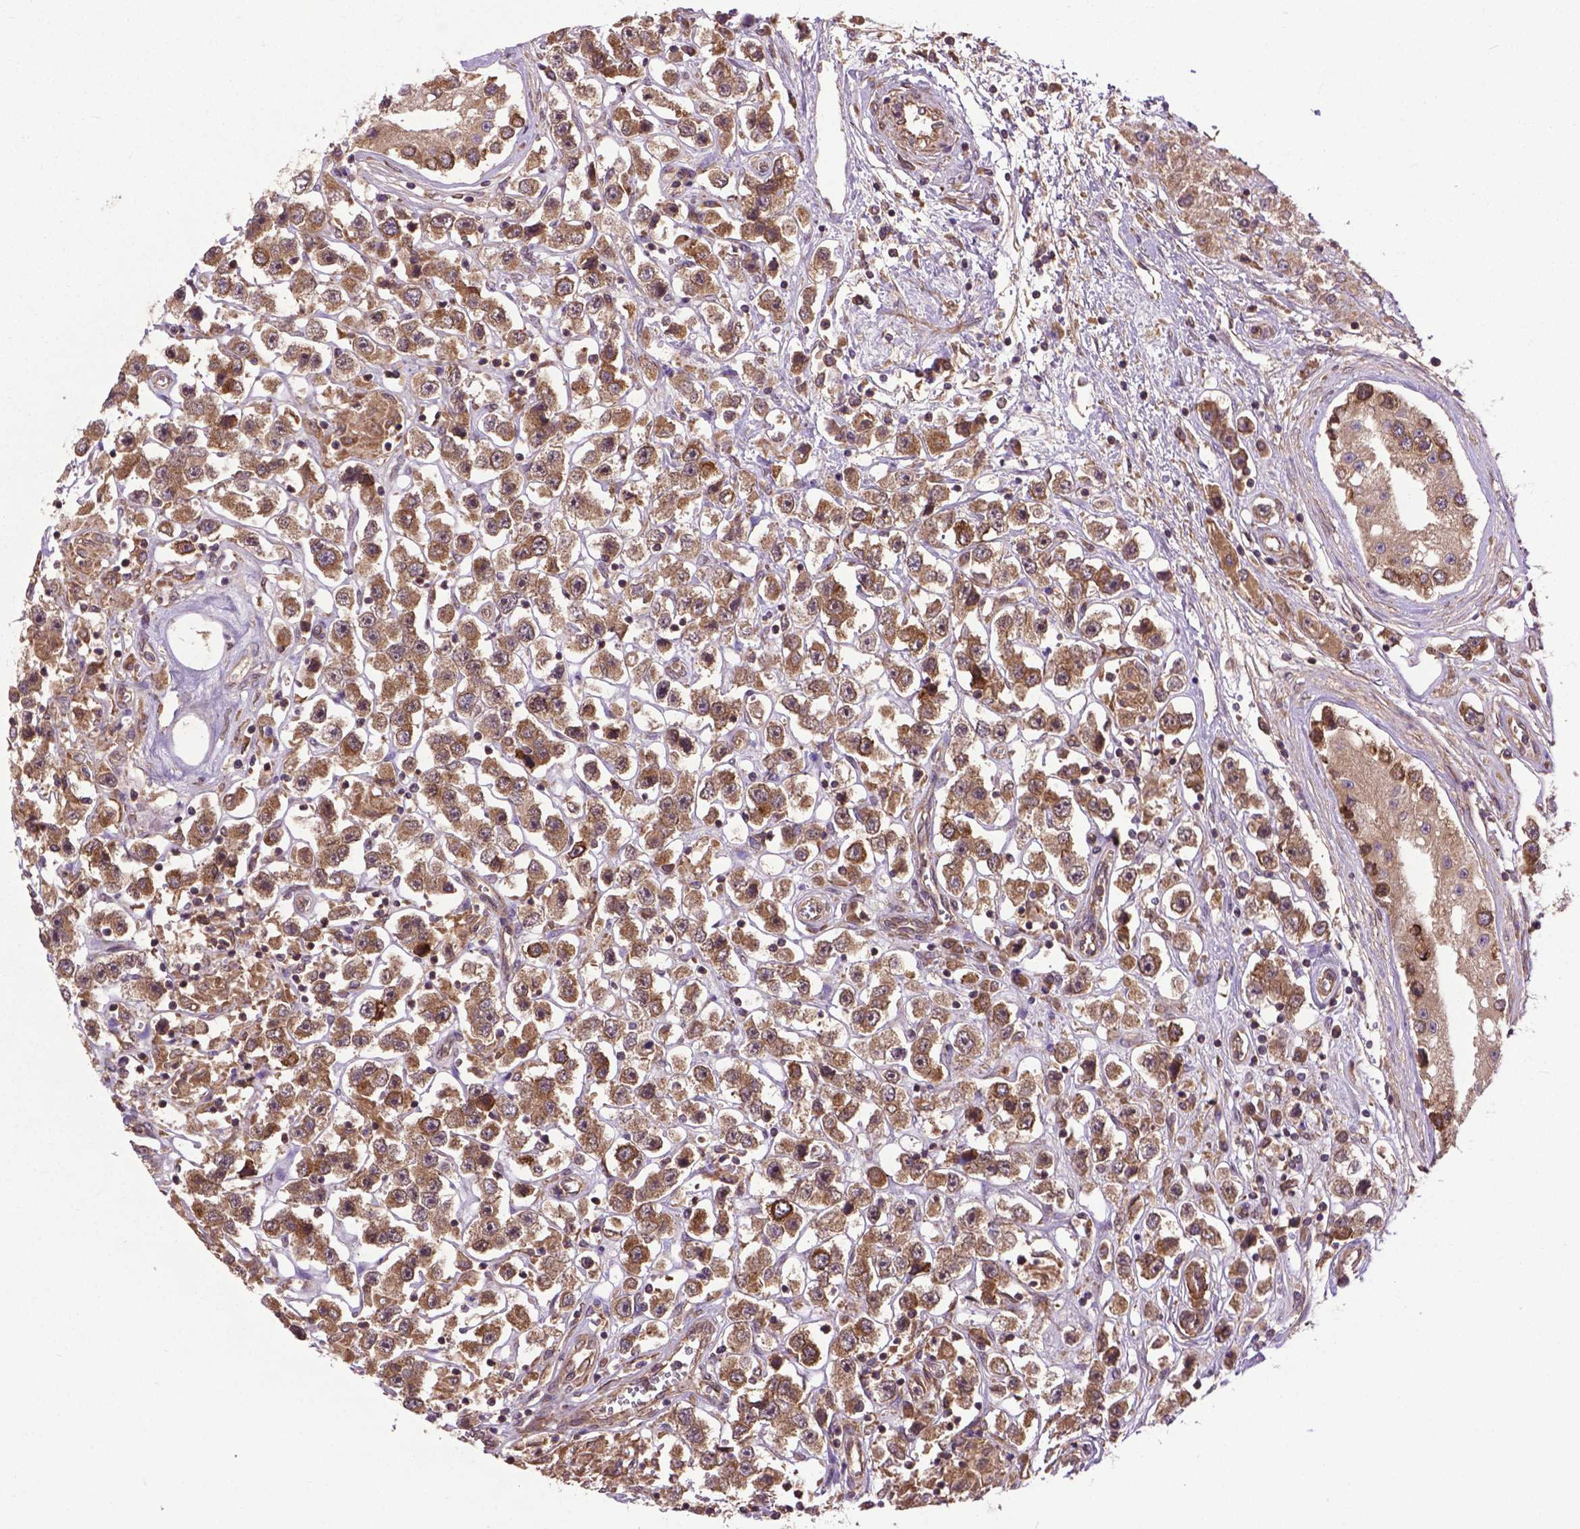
{"staining": {"intensity": "moderate", "quantity": ">75%", "location": "cytoplasmic/membranous"}, "tissue": "testis cancer", "cell_type": "Tumor cells", "image_type": "cancer", "snomed": [{"axis": "morphology", "description": "Seminoma, NOS"}, {"axis": "topography", "description": "Testis"}], "caption": "Protein analysis of seminoma (testis) tissue reveals moderate cytoplasmic/membranous expression in approximately >75% of tumor cells. (IHC, brightfield microscopy, high magnification).", "gene": "ZNF616", "patient": {"sex": "male", "age": 45}}